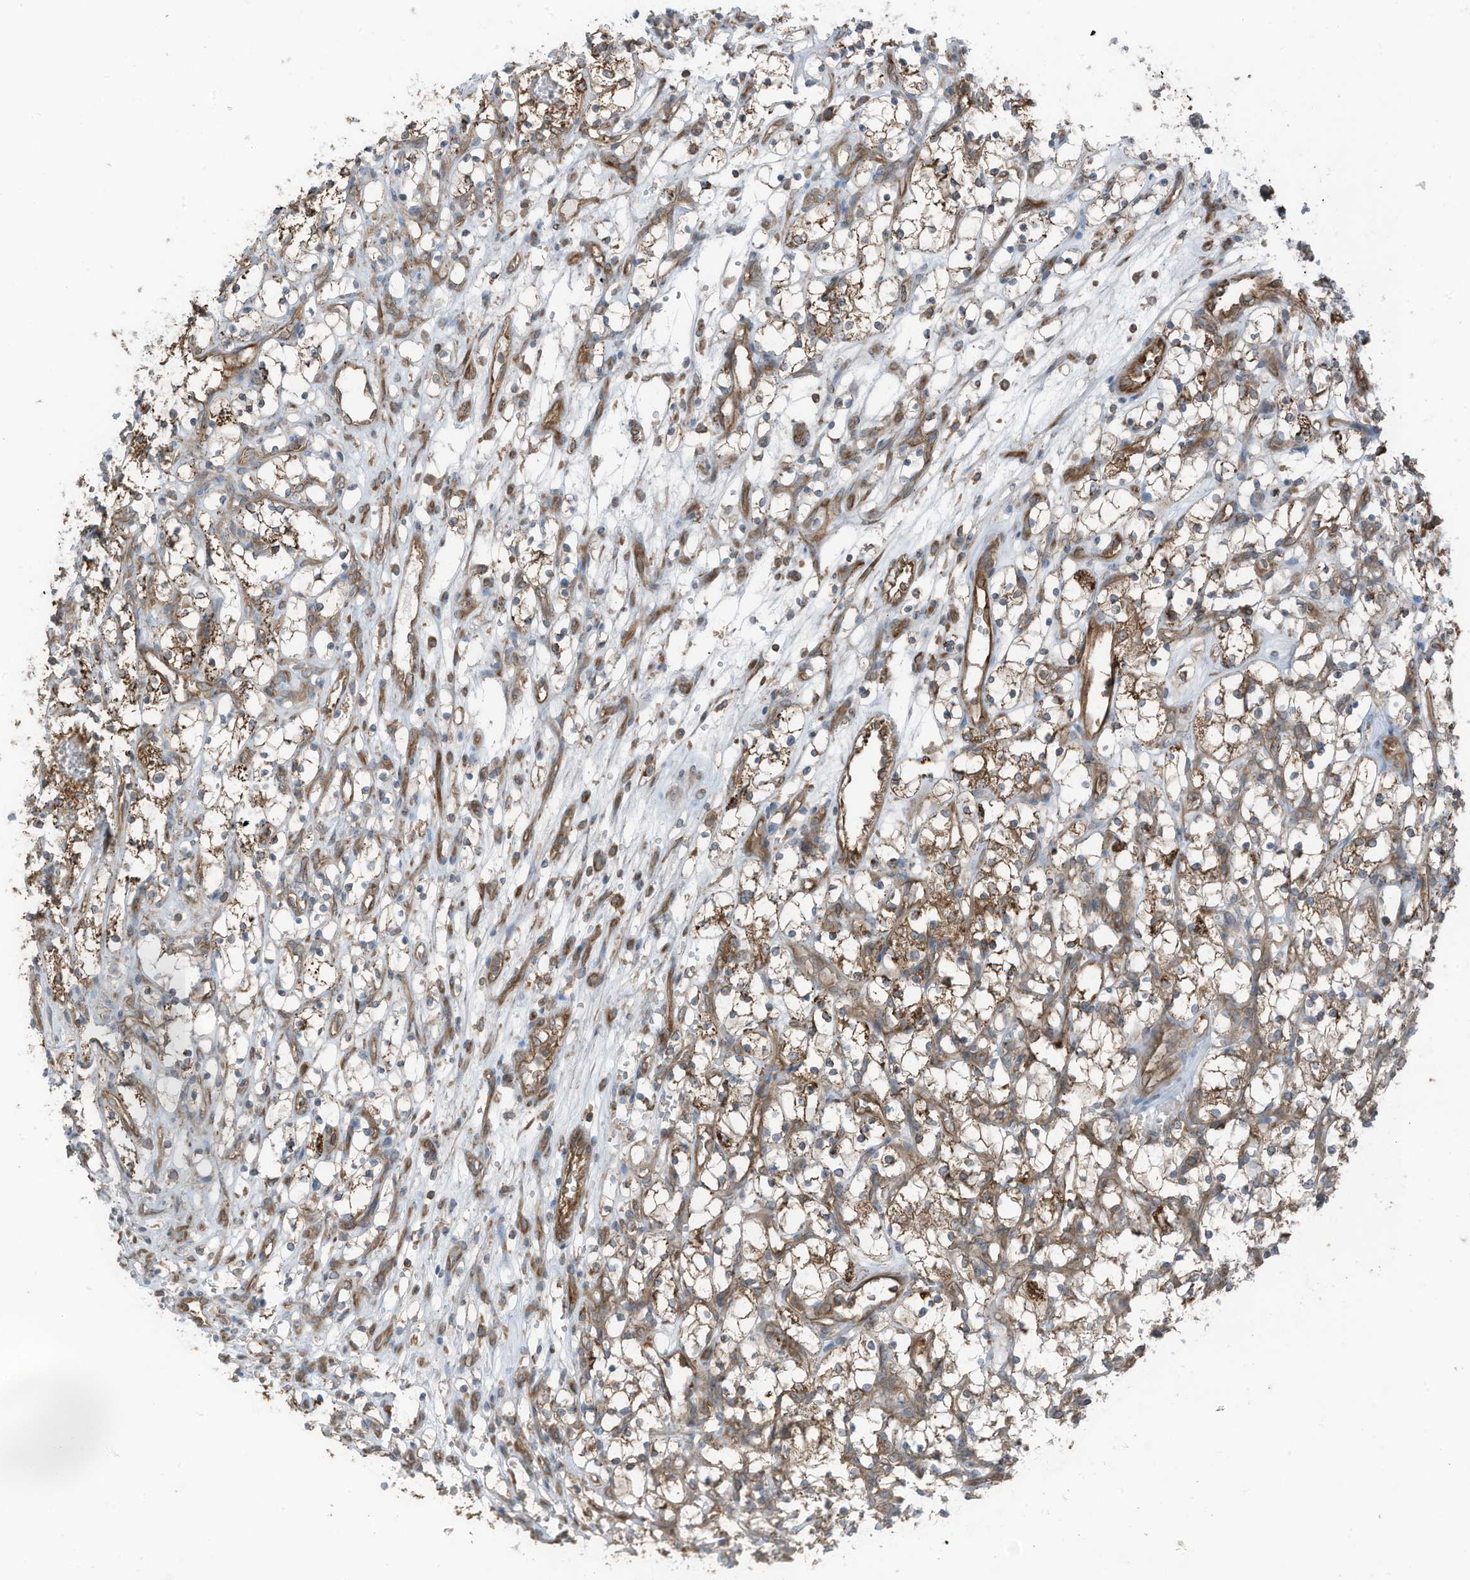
{"staining": {"intensity": "moderate", "quantity": "25%-75%", "location": "cytoplasmic/membranous"}, "tissue": "renal cancer", "cell_type": "Tumor cells", "image_type": "cancer", "snomed": [{"axis": "morphology", "description": "Adenocarcinoma, NOS"}, {"axis": "topography", "description": "Kidney"}], "caption": "Immunohistochemical staining of renal cancer displays medium levels of moderate cytoplasmic/membranous staining in about 25%-75% of tumor cells.", "gene": "TXNDC9", "patient": {"sex": "female", "age": 69}}